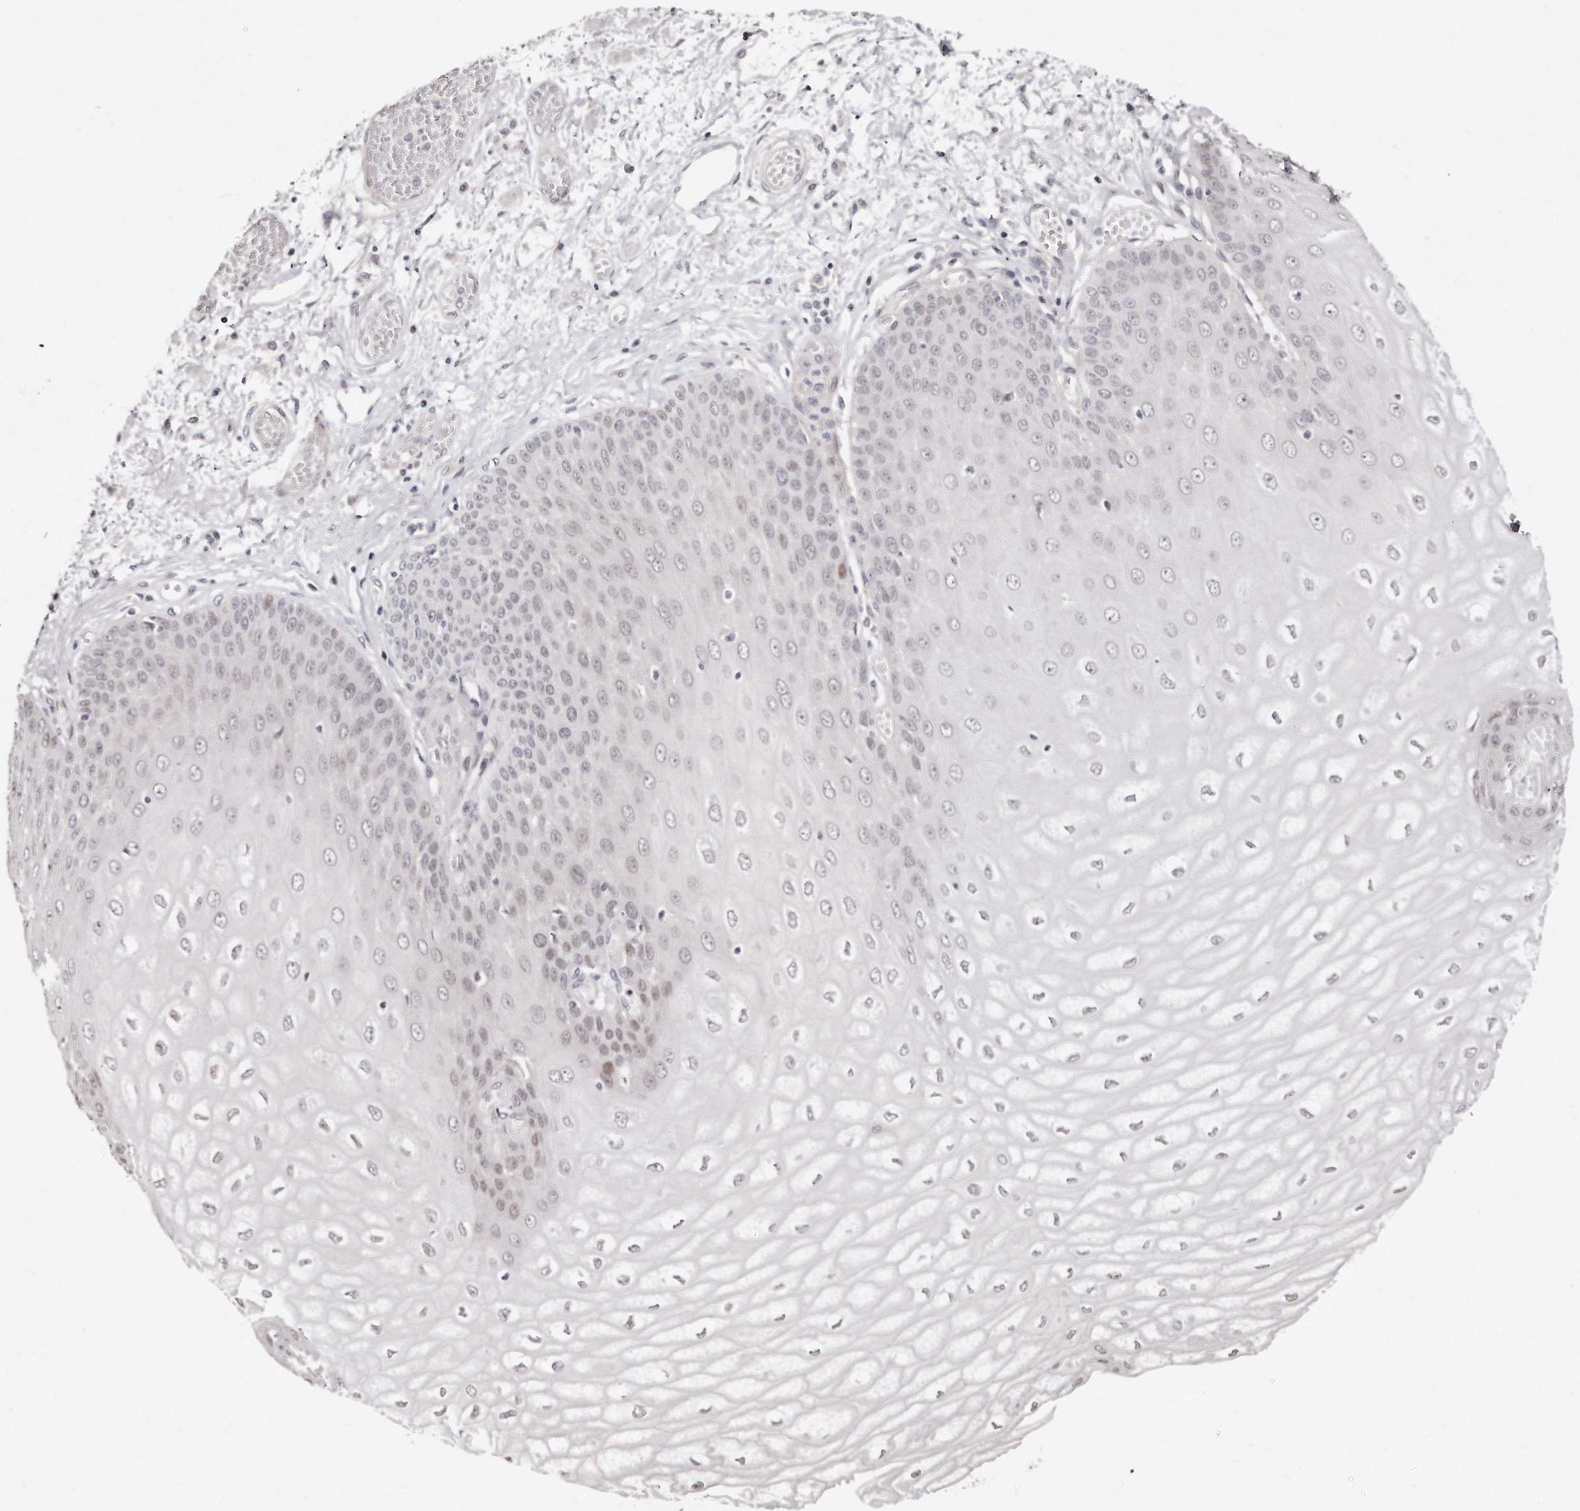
{"staining": {"intensity": "weak", "quantity": "25%-75%", "location": "nuclear"}, "tissue": "esophagus", "cell_type": "Squamous epithelial cells", "image_type": "normal", "snomed": [{"axis": "morphology", "description": "Normal tissue, NOS"}, {"axis": "topography", "description": "Esophagus"}], "caption": "Weak nuclear expression for a protein is appreciated in approximately 25%-75% of squamous epithelial cells of unremarkable esophagus using immunohistochemistry (IHC).", "gene": "CASZ1", "patient": {"sex": "male", "age": 60}}